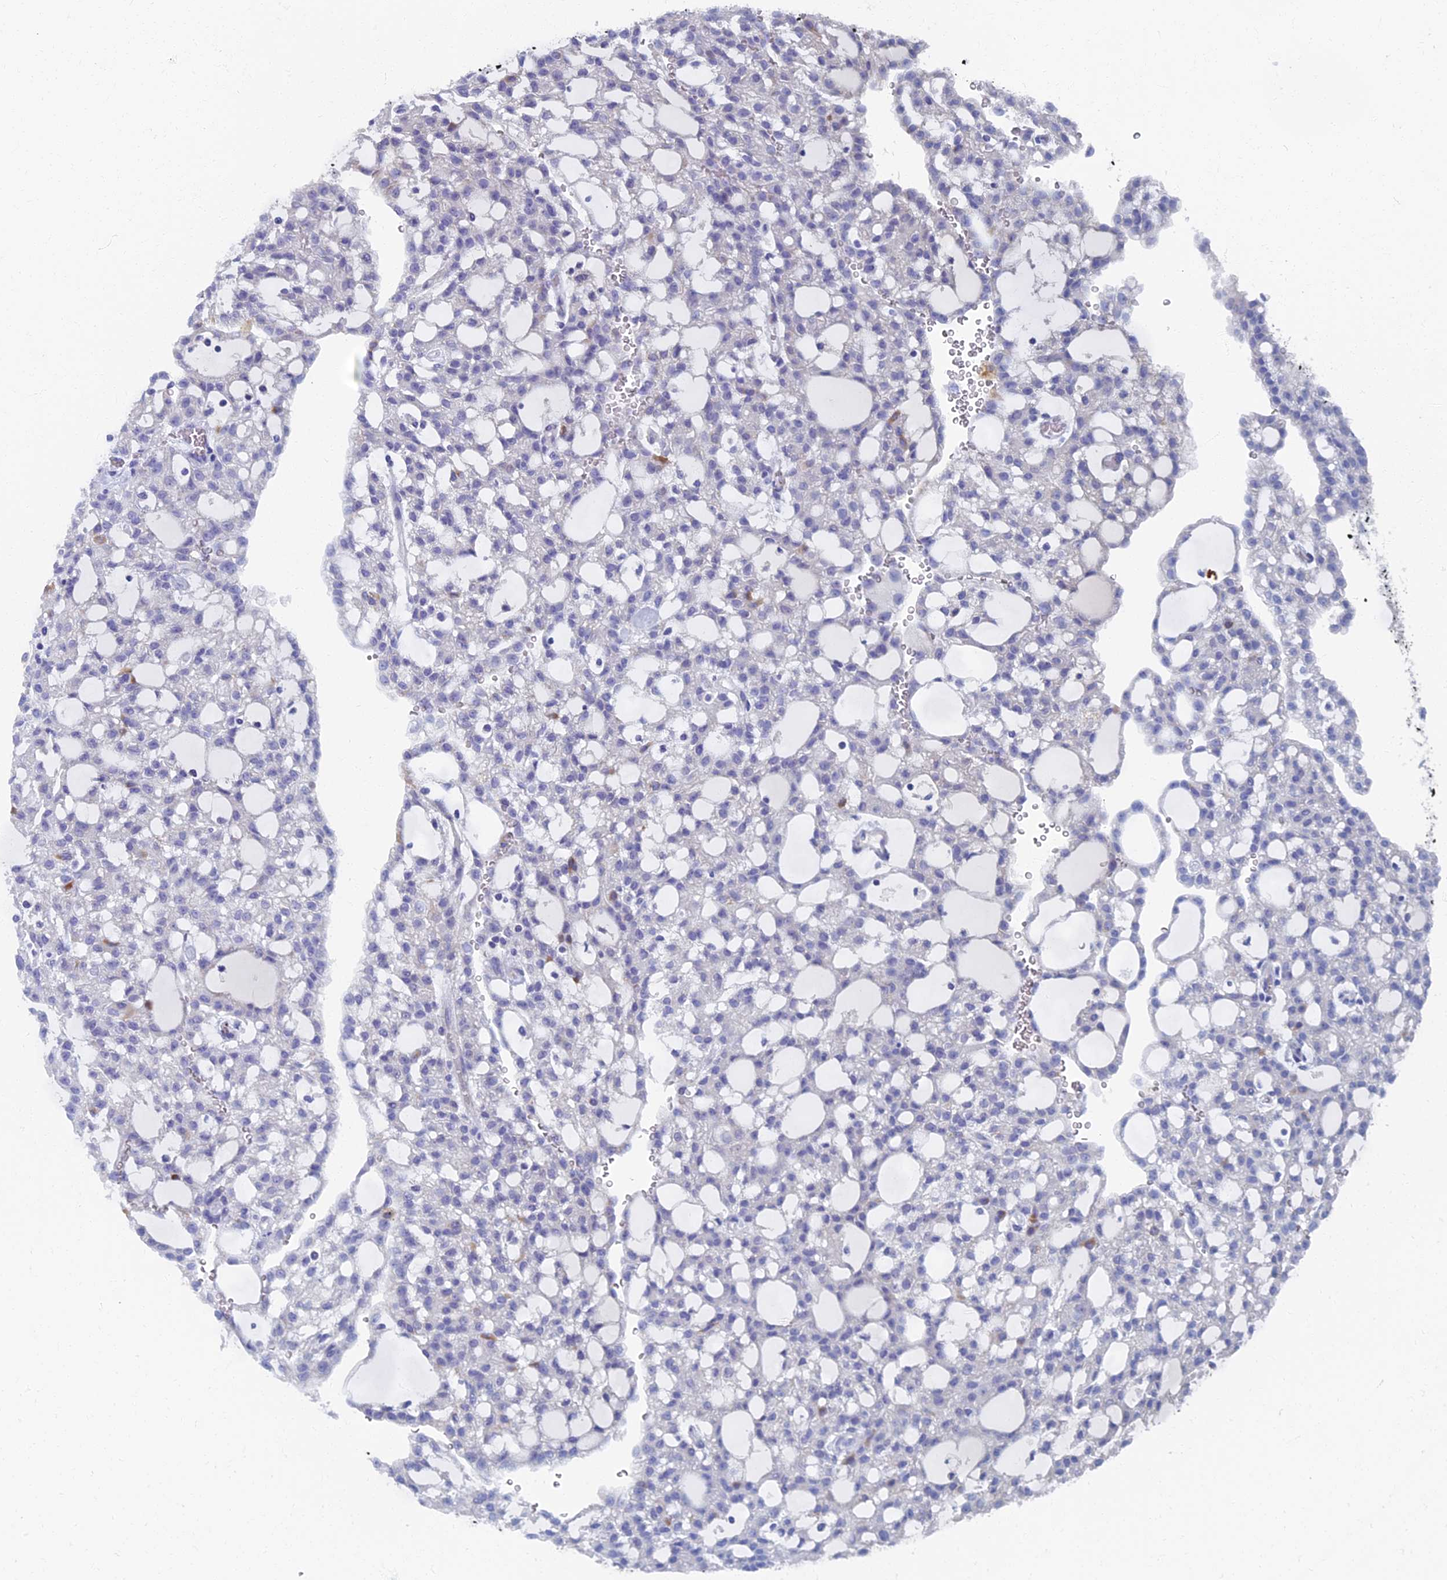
{"staining": {"intensity": "negative", "quantity": "none", "location": "none"}, "tissue": "renal cancer", "cell_type": "Tumor cells", "image_type": "cancer", "snomed": [{"axis": "morphology", "description": "Adenocarcinoma, NOS"}, {"axis": "topography", "description": "Kidney"}], "caption": "A histopathology image of adenocarcinoma (renal) stained for a protein demonstrates no brown staining in tumor cells.", "gene": "OAT", "patient": {"sex": "male", "age": 63}}